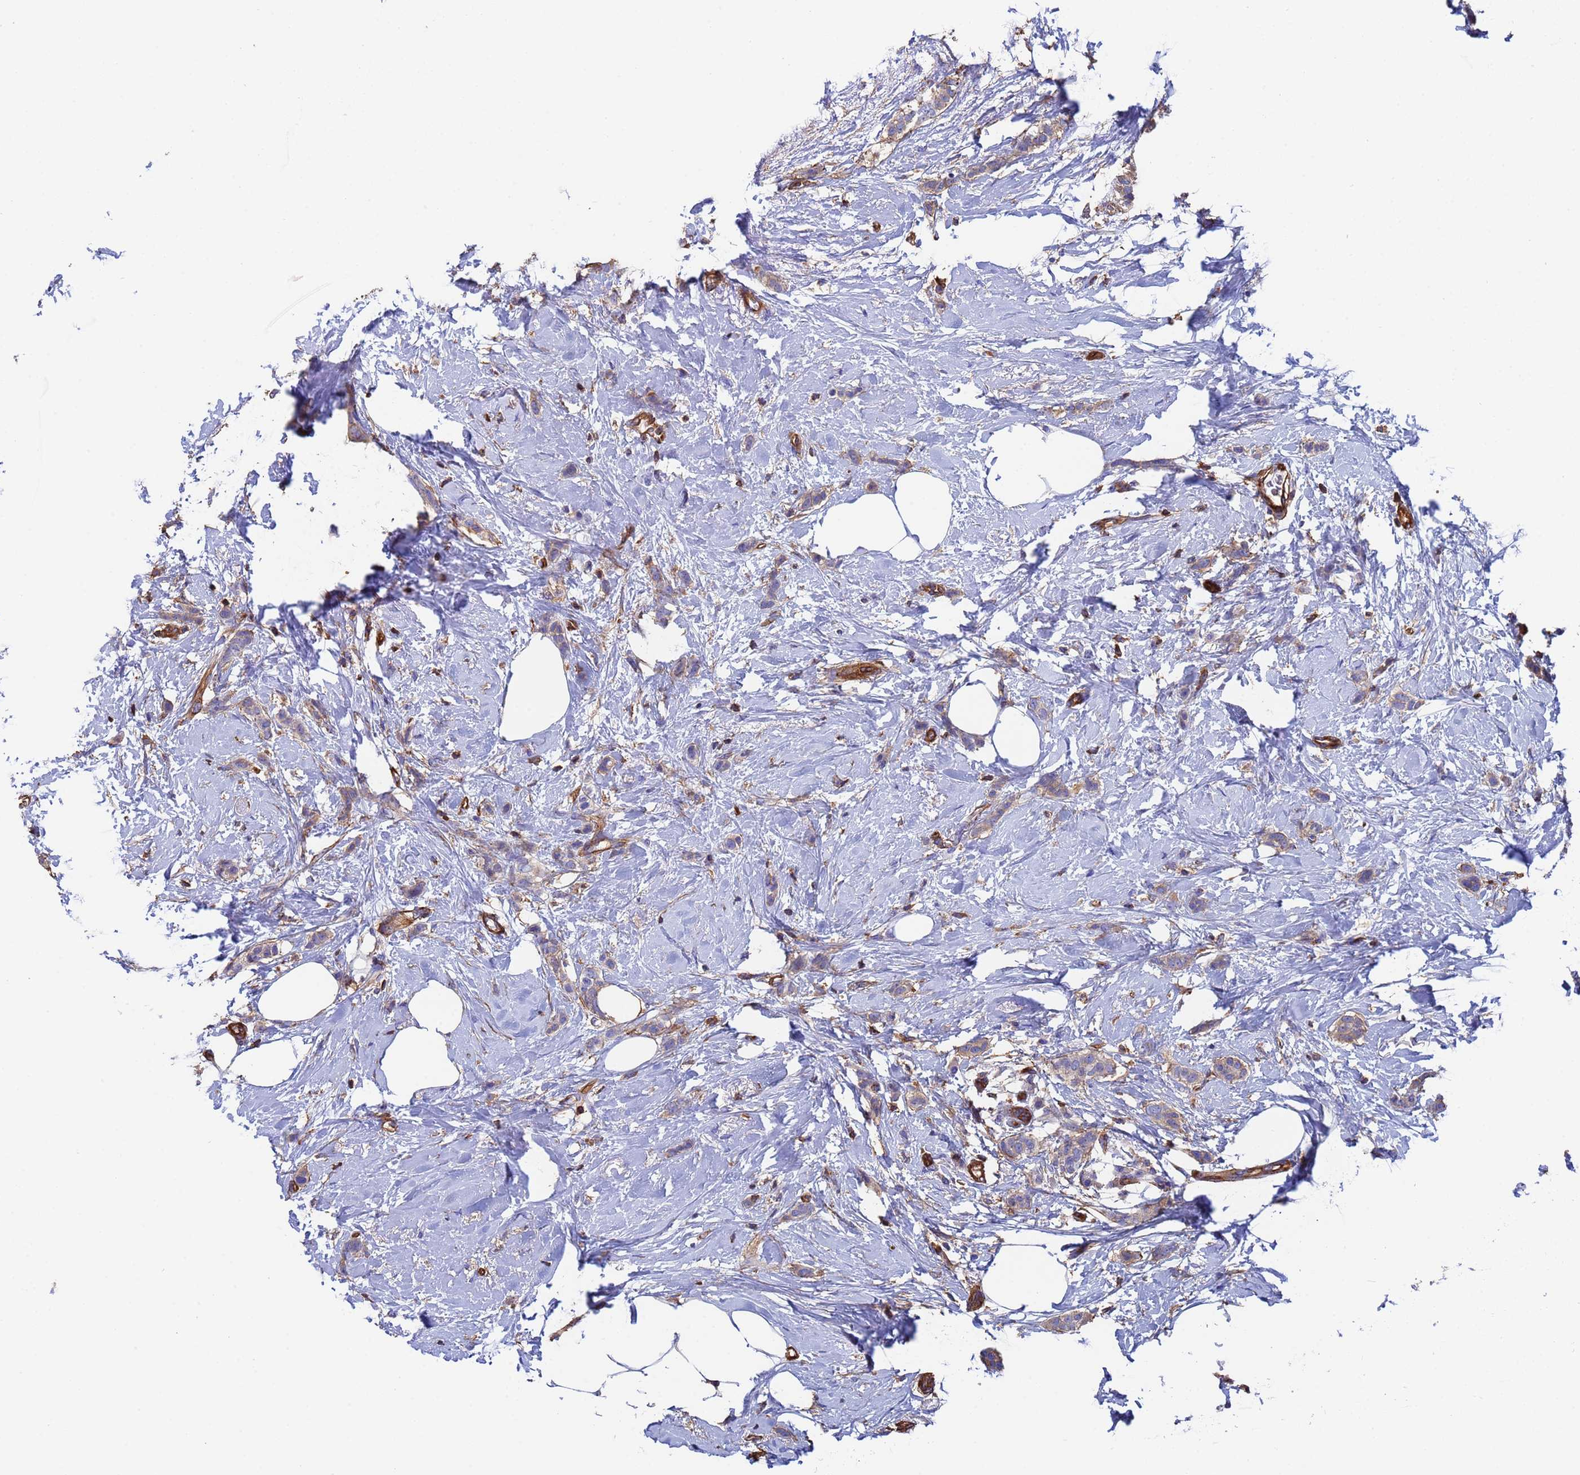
{"staining": {"intensity": "weak", "quantity": ">75%", "location": "cytoplasmic/membranous"}, "tissue": "breast cancer", "cell_type": "Tumor cells", "image_type": "cancer", "snomed": [{"axis": "morphology", "description": "Duct carcinoma"}, {"axis": "topography", "description": "Breast"}], "caption": "The image shows staining of breast cancer (infiltrating ductal carcinoma), revealing weak cytoplasmic/membranous protein positivity (brown color) within tumor cells. (Stains: DAB in brown, nuclei in blue, Microscopy: brightfield microscopy at high magnification).", "gene": "MYL12A", "patient": {"sex": "female", "age": 72}}